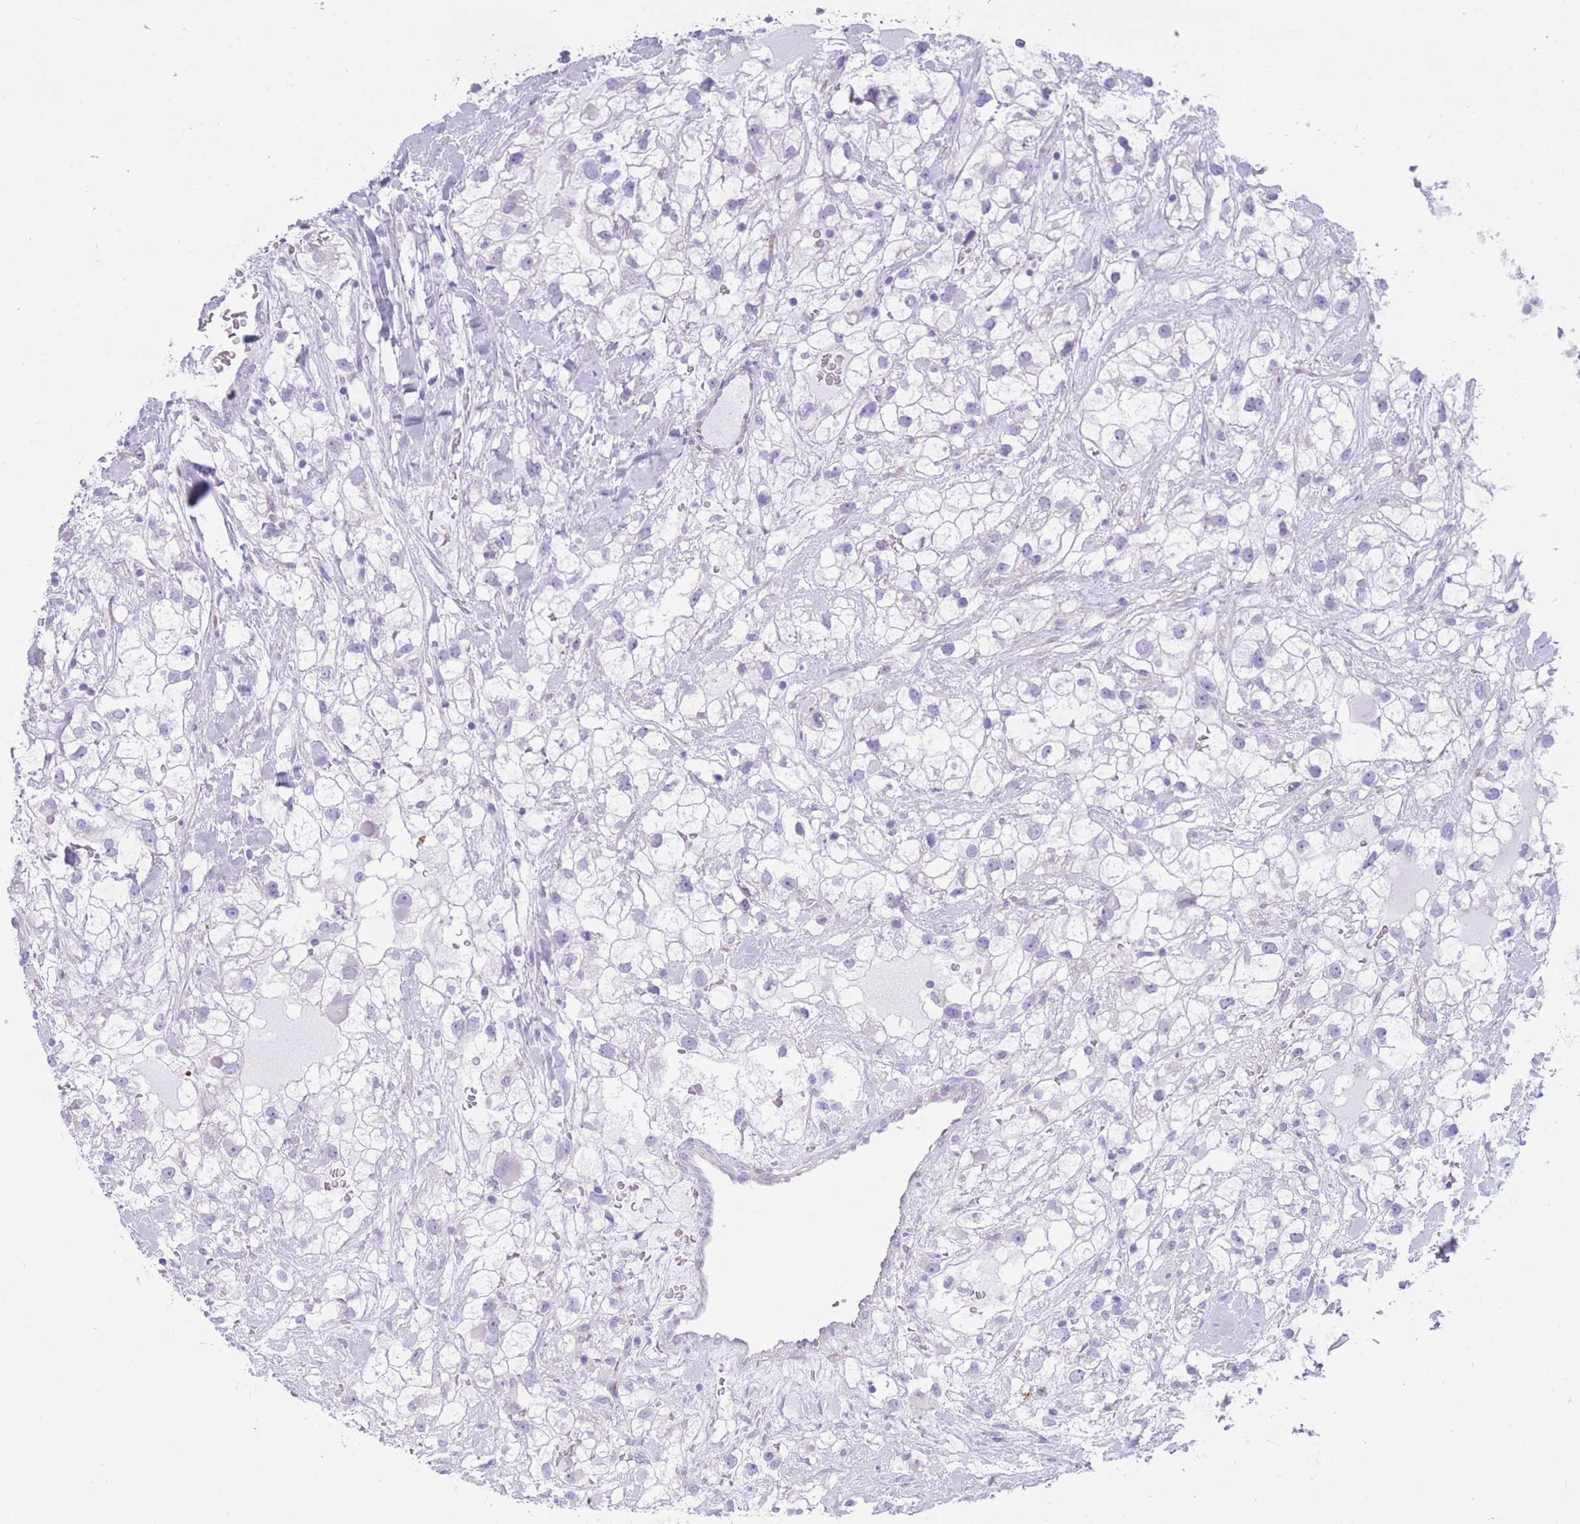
{"staining": {"intensity": "negative", "quantity": "none", "location": "none"}, "tissue": "renal cancer", "cell_type": "Tumor cells", "image_type": "cancer", "snomed": [{"axis": "morphology", "description": "Adenocarcinoma, NOS"}, {"axis": "topography", "description": "Kidney"}], "caption": "Human adenocarcinoma (renal) stained for a protein using IHC demonstrates no positivity in tumor cells.", "gene": "XKR8", "patient": {"sex": "male", "age": 59}}